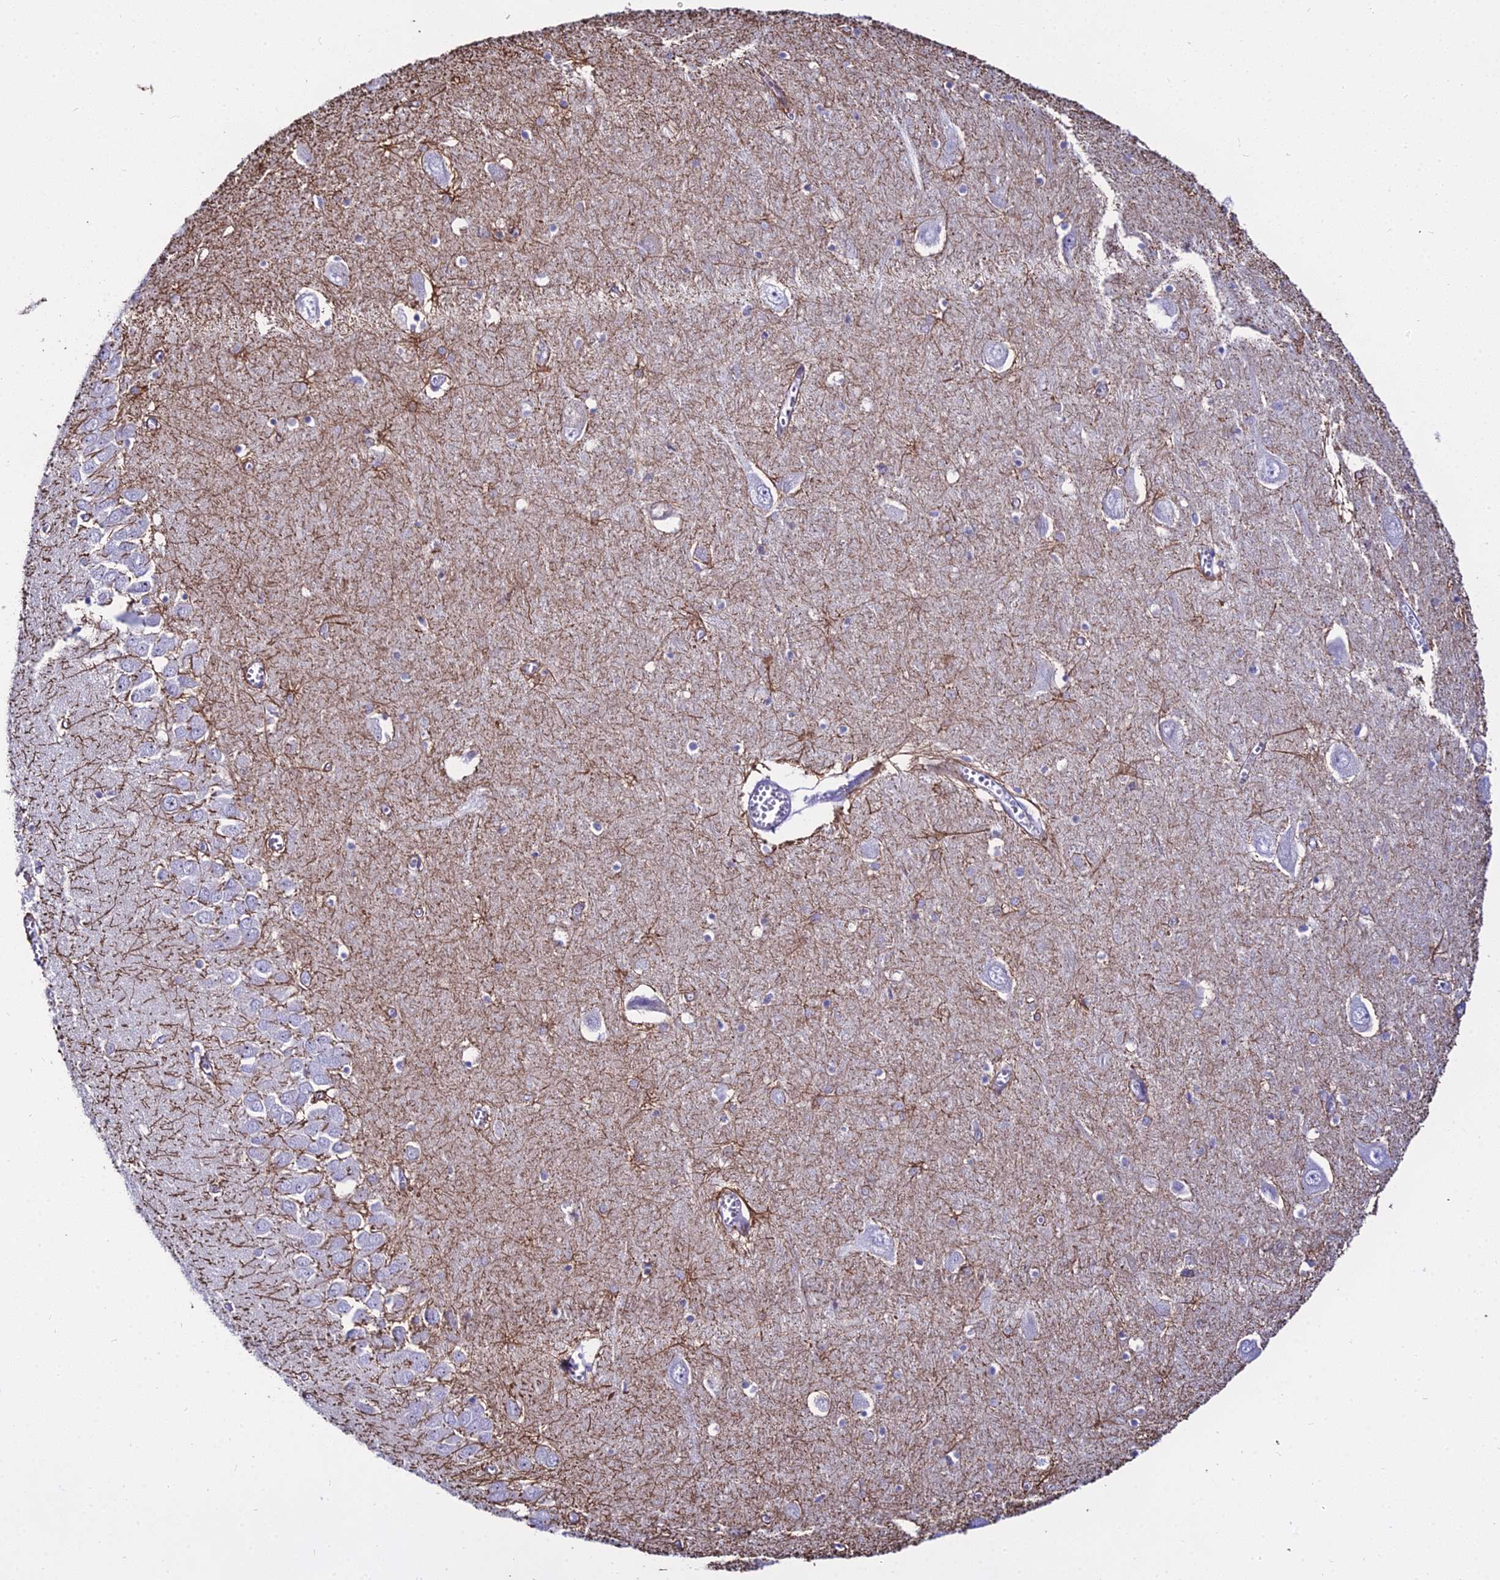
{"staining": {"intensity": "negative", "quantity": "none", "location": "none"}, "tissue": "hippocampus", "cell_type": "Glial cells", "image_type": "normal", "snomed": [{"axis": "morphology", "description": "Normal tissue, NOS"}, {"axis": "topography", "description": "Hippocampus"}], "caption": "This is an immunohistochemistry (IHC) histopathology image of normal hippocampus. There is no positivity in glial cells.", "gene": "DLX1", "patient": {"sex": "male", "age": 70}}